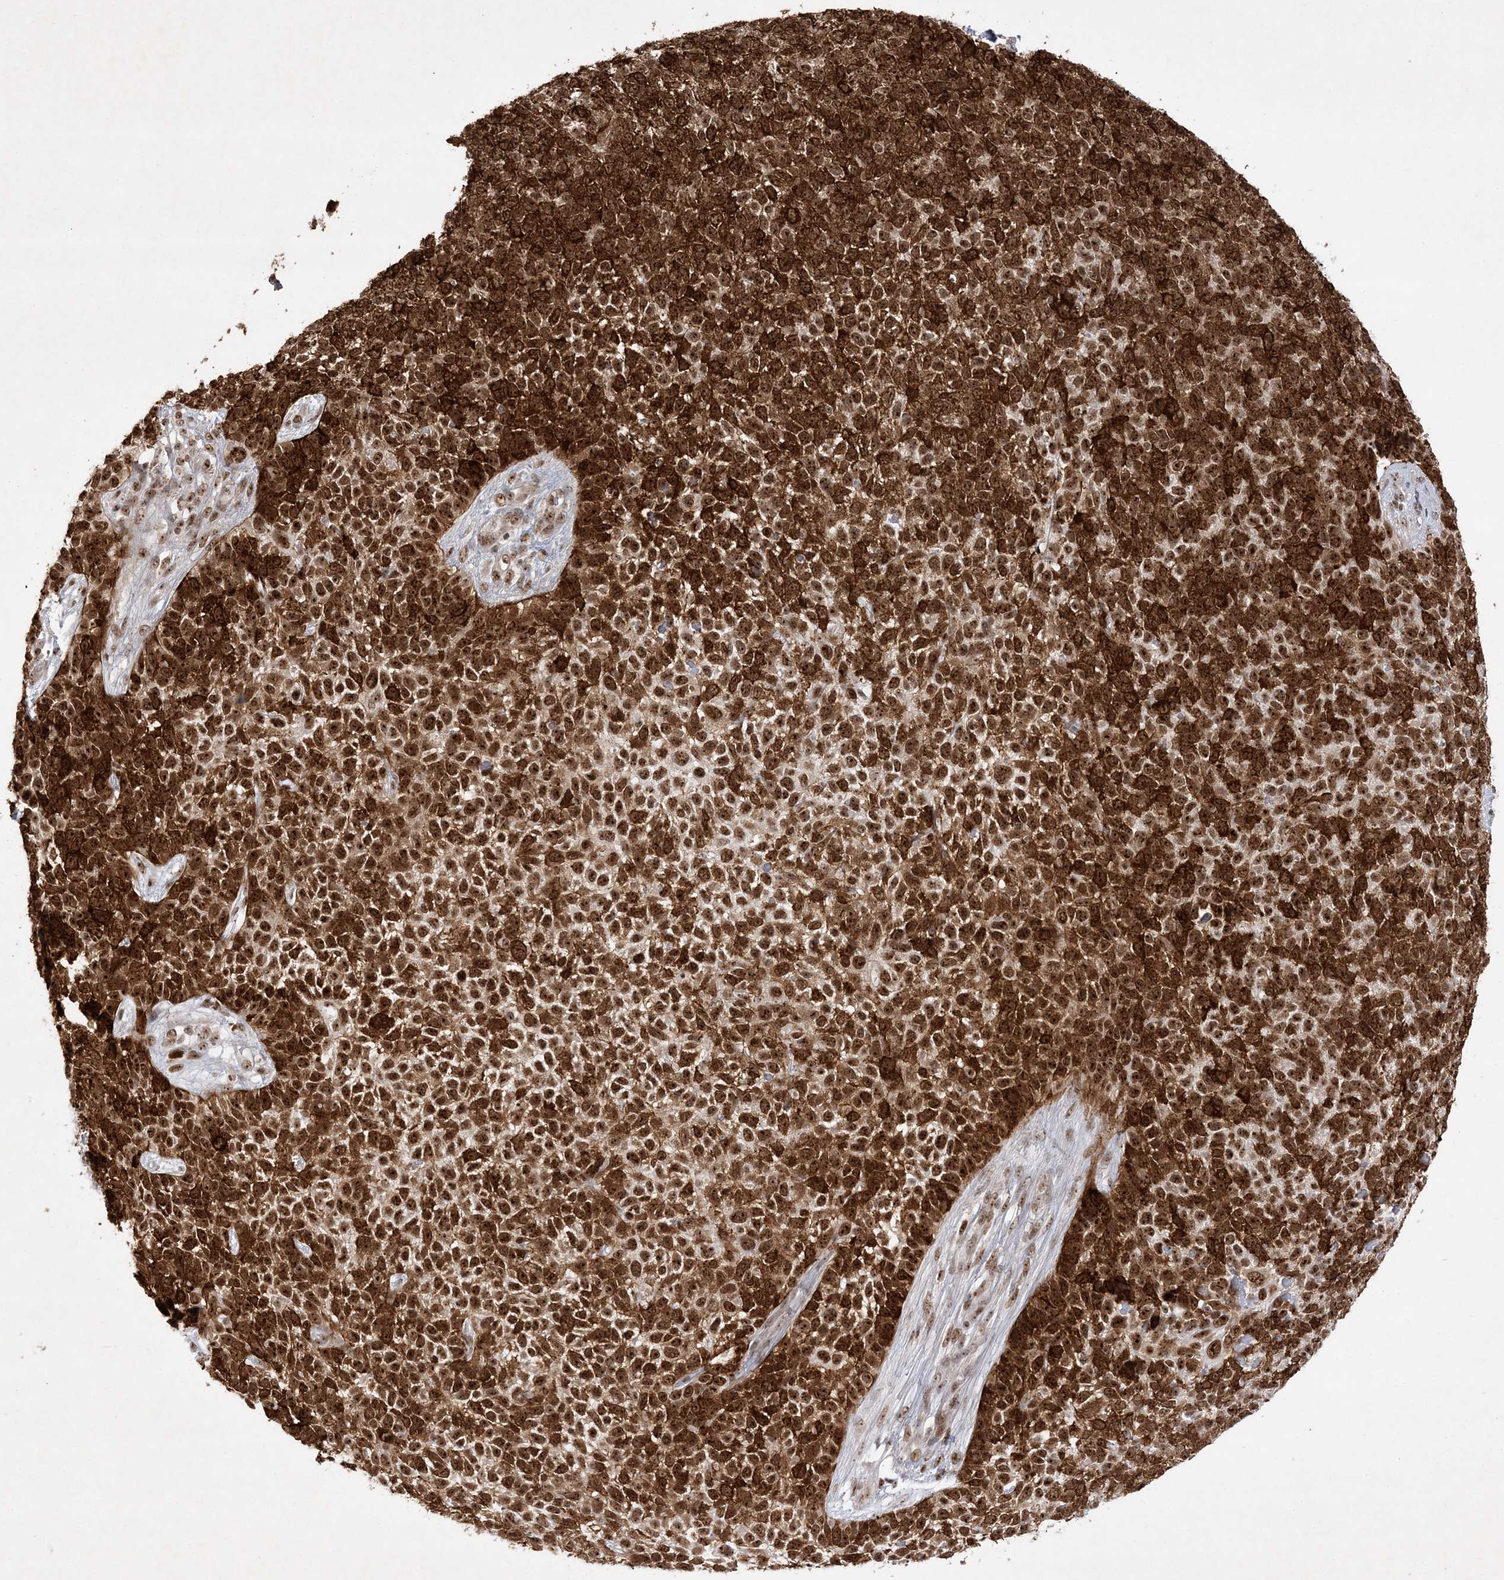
{"staining": {"intensity": "strong", "quantity": ">75%", "location": "cytoplasmic/membranous,nuclear"}, "tissue": "skin cancer", "cell_type": "Tumor cells", "image_type": "cancer", "snomed": [{"axis": "morphology", "description": "Basal cell carcinoma"}, {"axis": "topography", "description": "Skin"}], "caption": "Protein expression analysis of human basal cell carcinoma (skin) reveals strong cytoplasmic/membranous and nuclear positivity in about >75% of tumor cells.", "gene": "NPM3", "patient": {"sex": "female", "age": 84}}